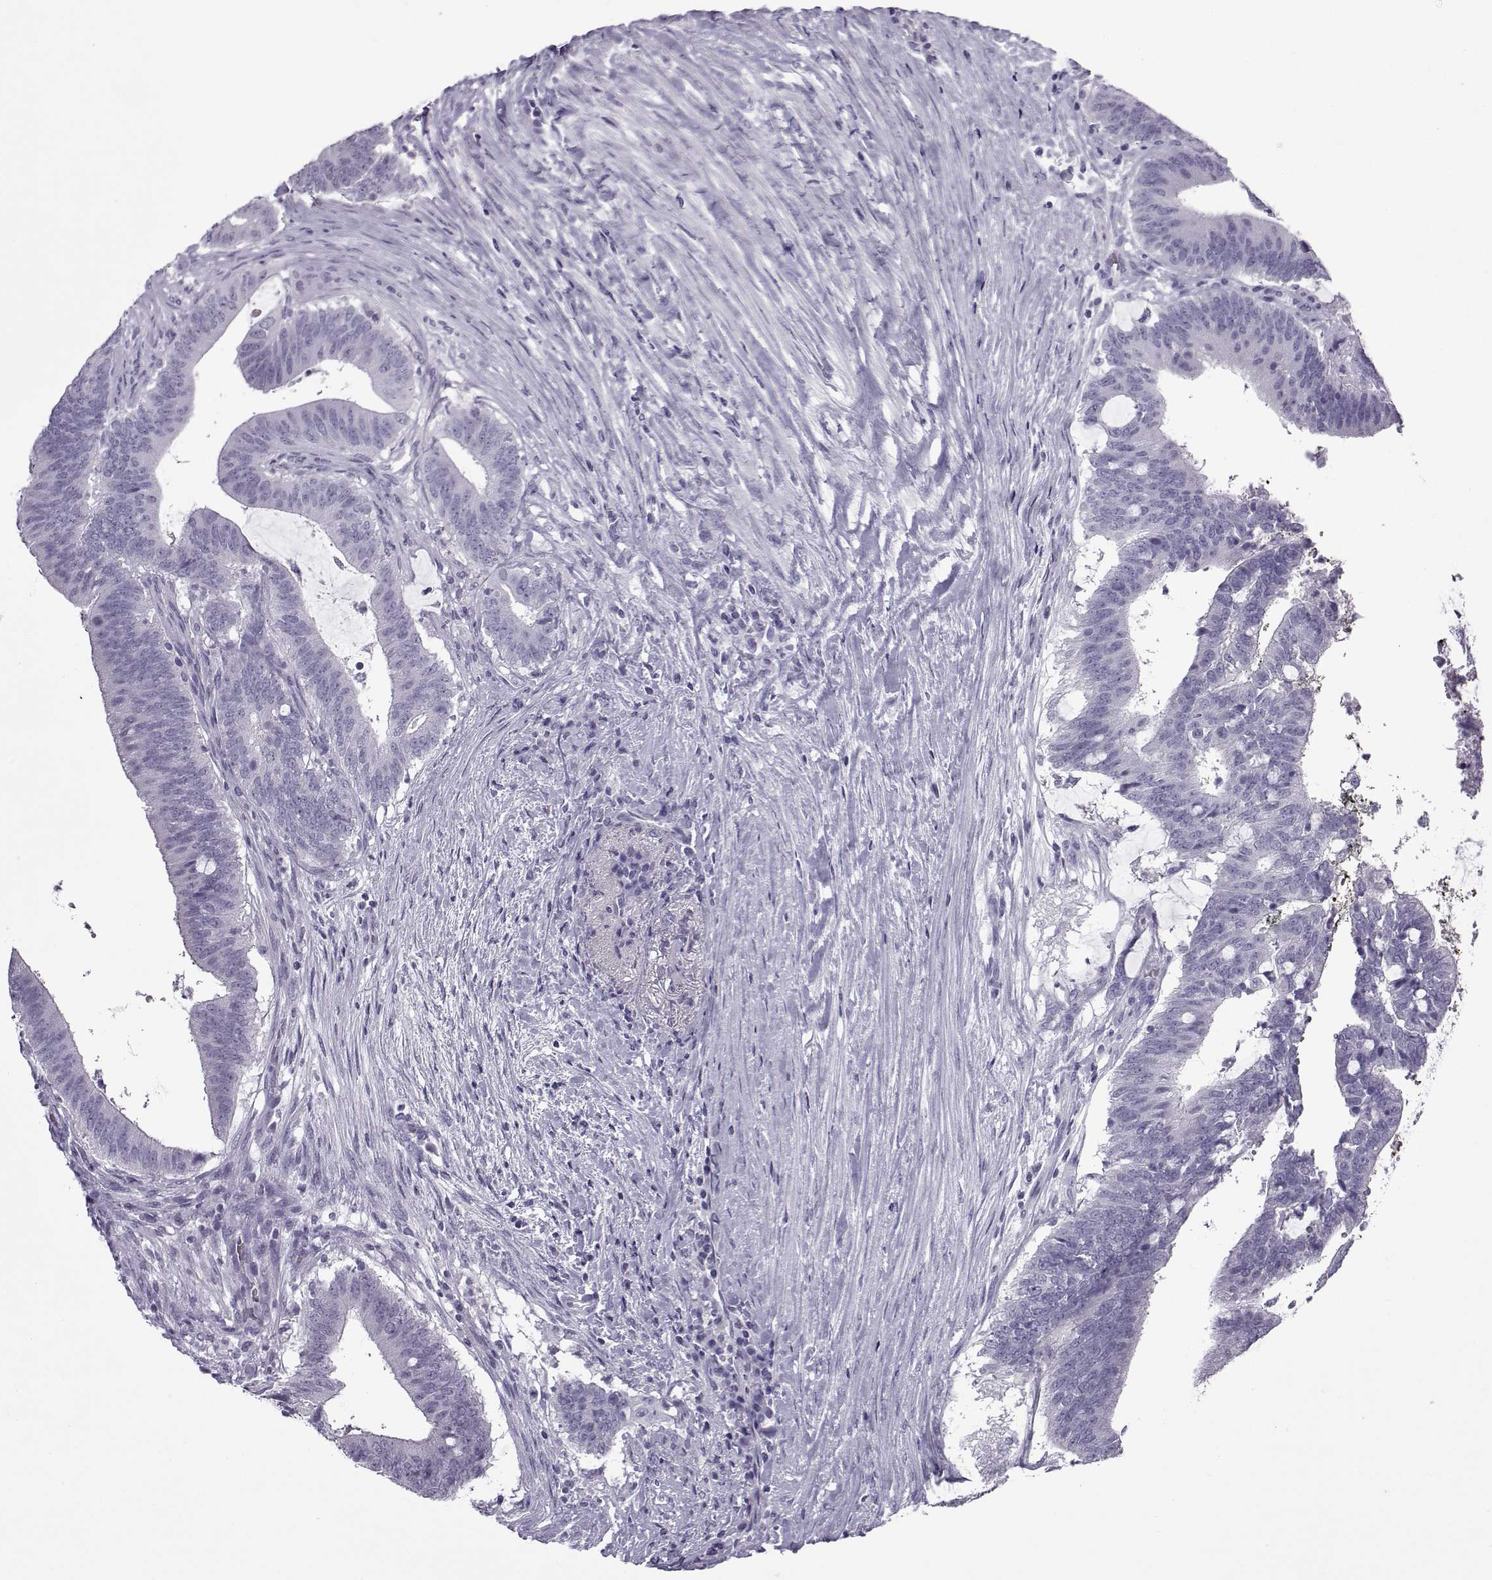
{"staining": {"intensity": "negative", "quantity": "none", "location": "none"}, "tissue": "colorectal cancer", "cell_type": "Tumor cells", "image_type": "cancer", "snomed": [{"axis": "morphology", "description": "Adenocarcinoma, NOS"}, {"axis": "topography", "description": "Colon"}], "caption": "Tumor cells are negative for protein expression in human colorectal adenocarcinoma.", "gene": "OIP5", "patient": {"sex": "female", "age": 43}}